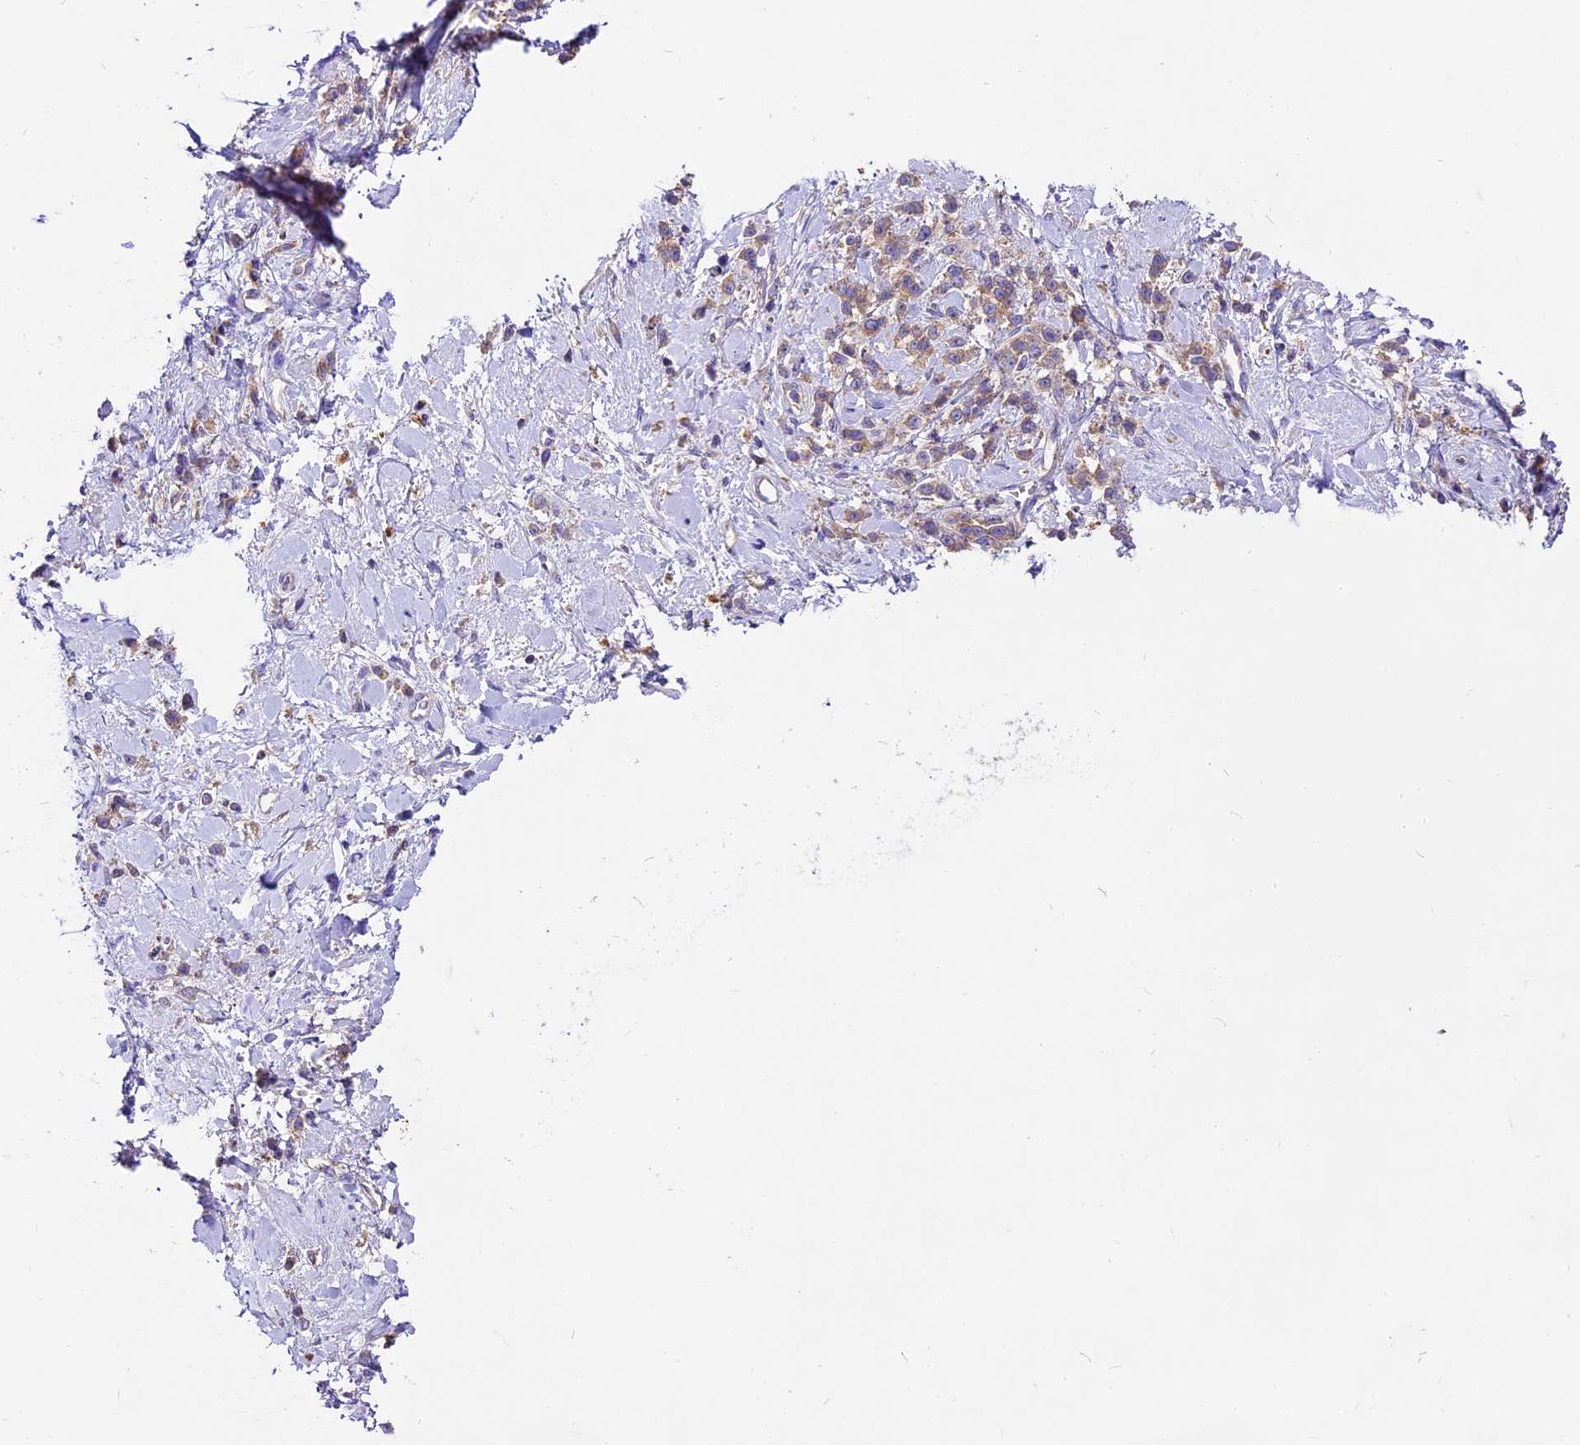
{"staining": {"intensity": "weak", "quantity": ">75%", "location": "cytoplasmic/membranous"}, "tissue": "stomach cancer", "cell_type": "Tumor cells", "image_type": "cancer", "snomed": [{"axis": "morphology", "description": "Adenocarcinoma, NOS"}, {"axis": "topography", "description": "Stomach"}], "caption": "The image exhibits staining of stomach cancer (adenocarcinoma), revealing weak cytoplasmic/membranous protein staining (brown color) within tumor cells.", "gene": "PEMT", "patient": {"sex": "female", "age": 60}}